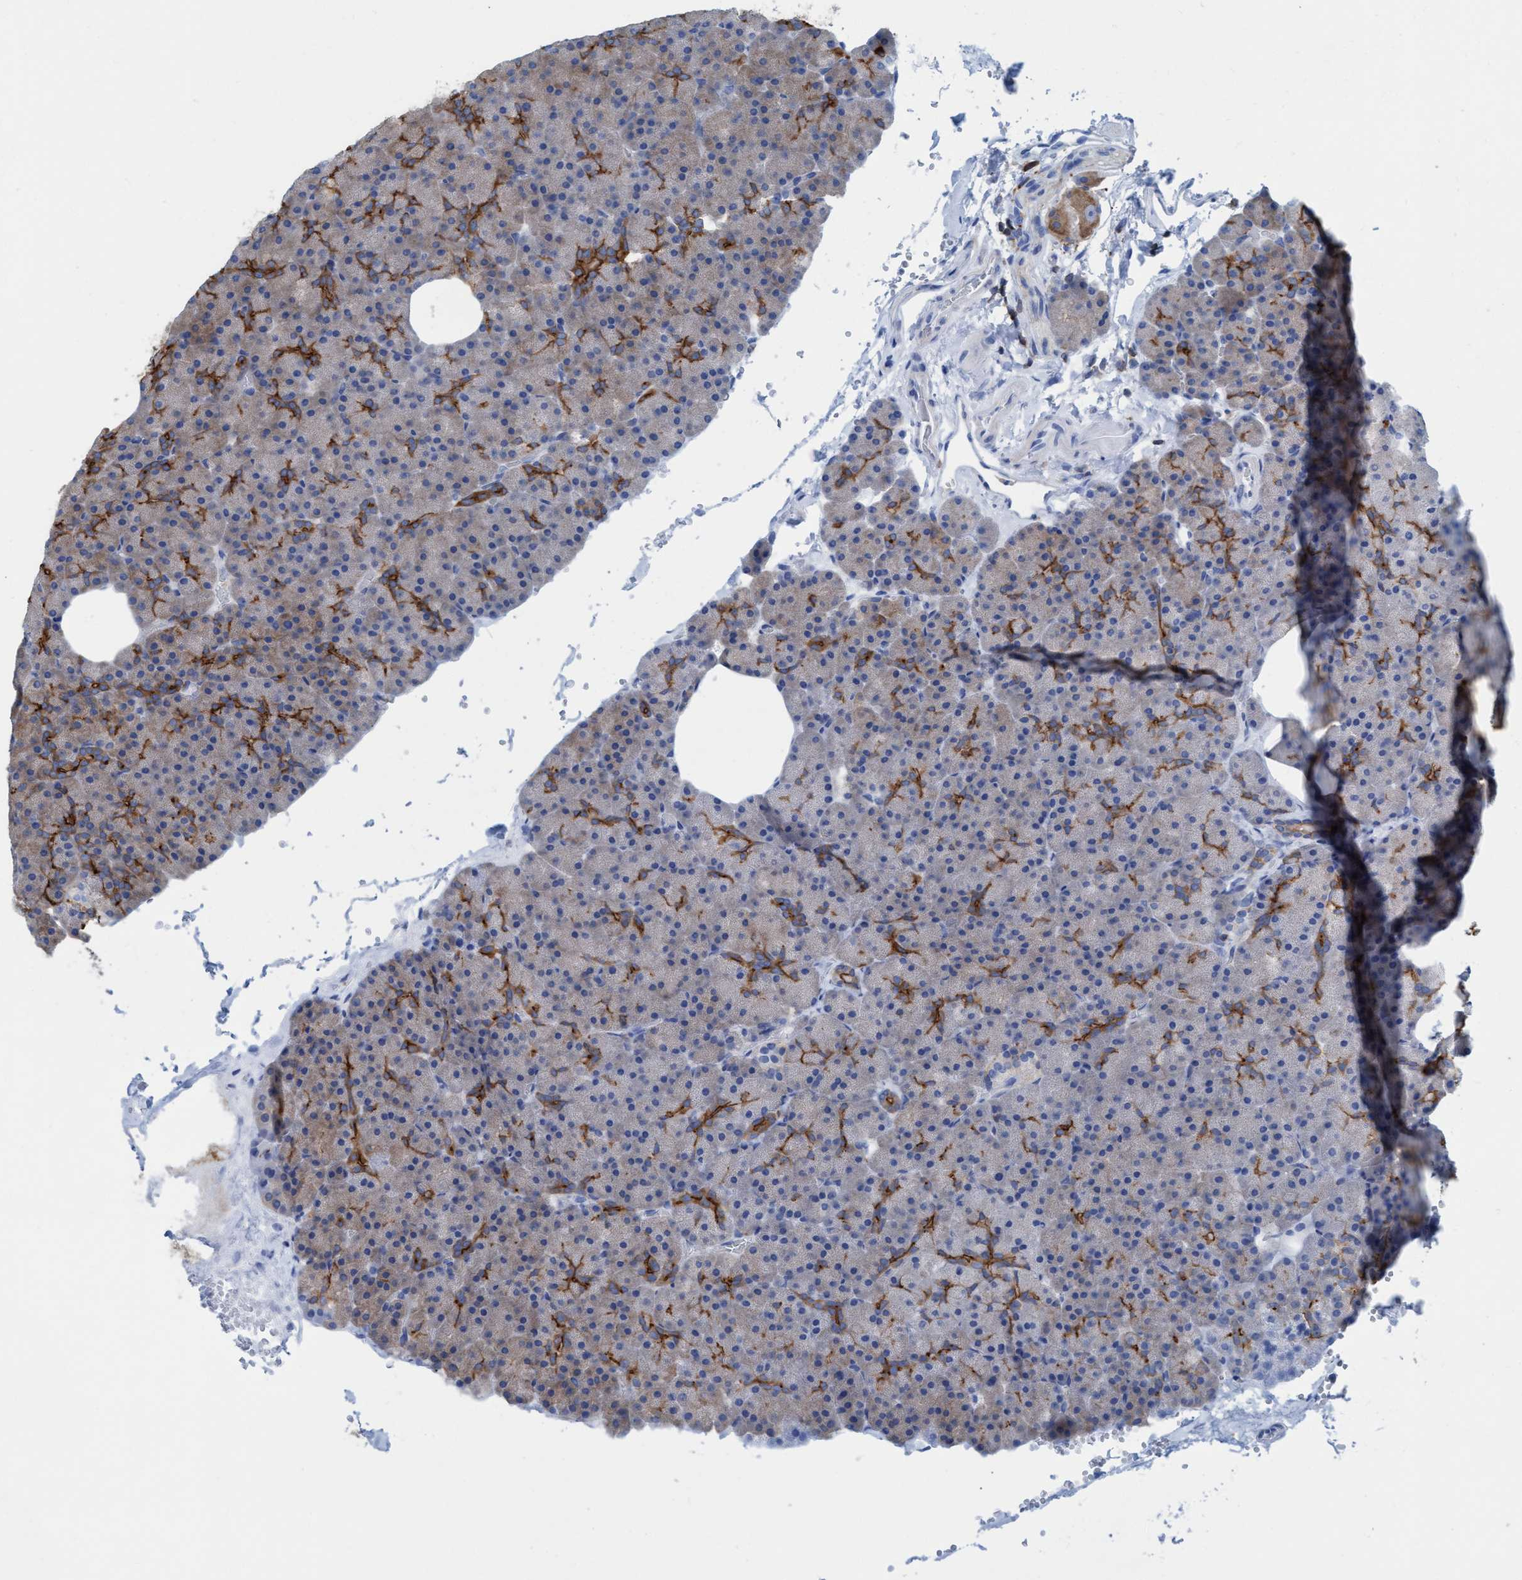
{"staining": {"intensity": "moderate", "quantity": "25%-75%", "location": "cytoplasmic/membranous"}, "tissue": "pancreas", "cell_type": "Exocrine glandular cells", "image_type": "normal", "snomed": [{"axis": "morphology", "description": "Normal tissue, NOS"}, {"axis": "morphology", "description": "Carcinoid, malignant, NOS"}, {"axis": "topography", "description": "Pancreas"}], "caption": "This histopathology image demonstrates immunohistochemistry (IHC) staining of normal human pancreas, with medium moderate cytoplasmic/membranous staining in approximately 25%-75% of exocrine glandular cells.", "gene": "EZR", "patient": {"sex": "female", "age": 35}}